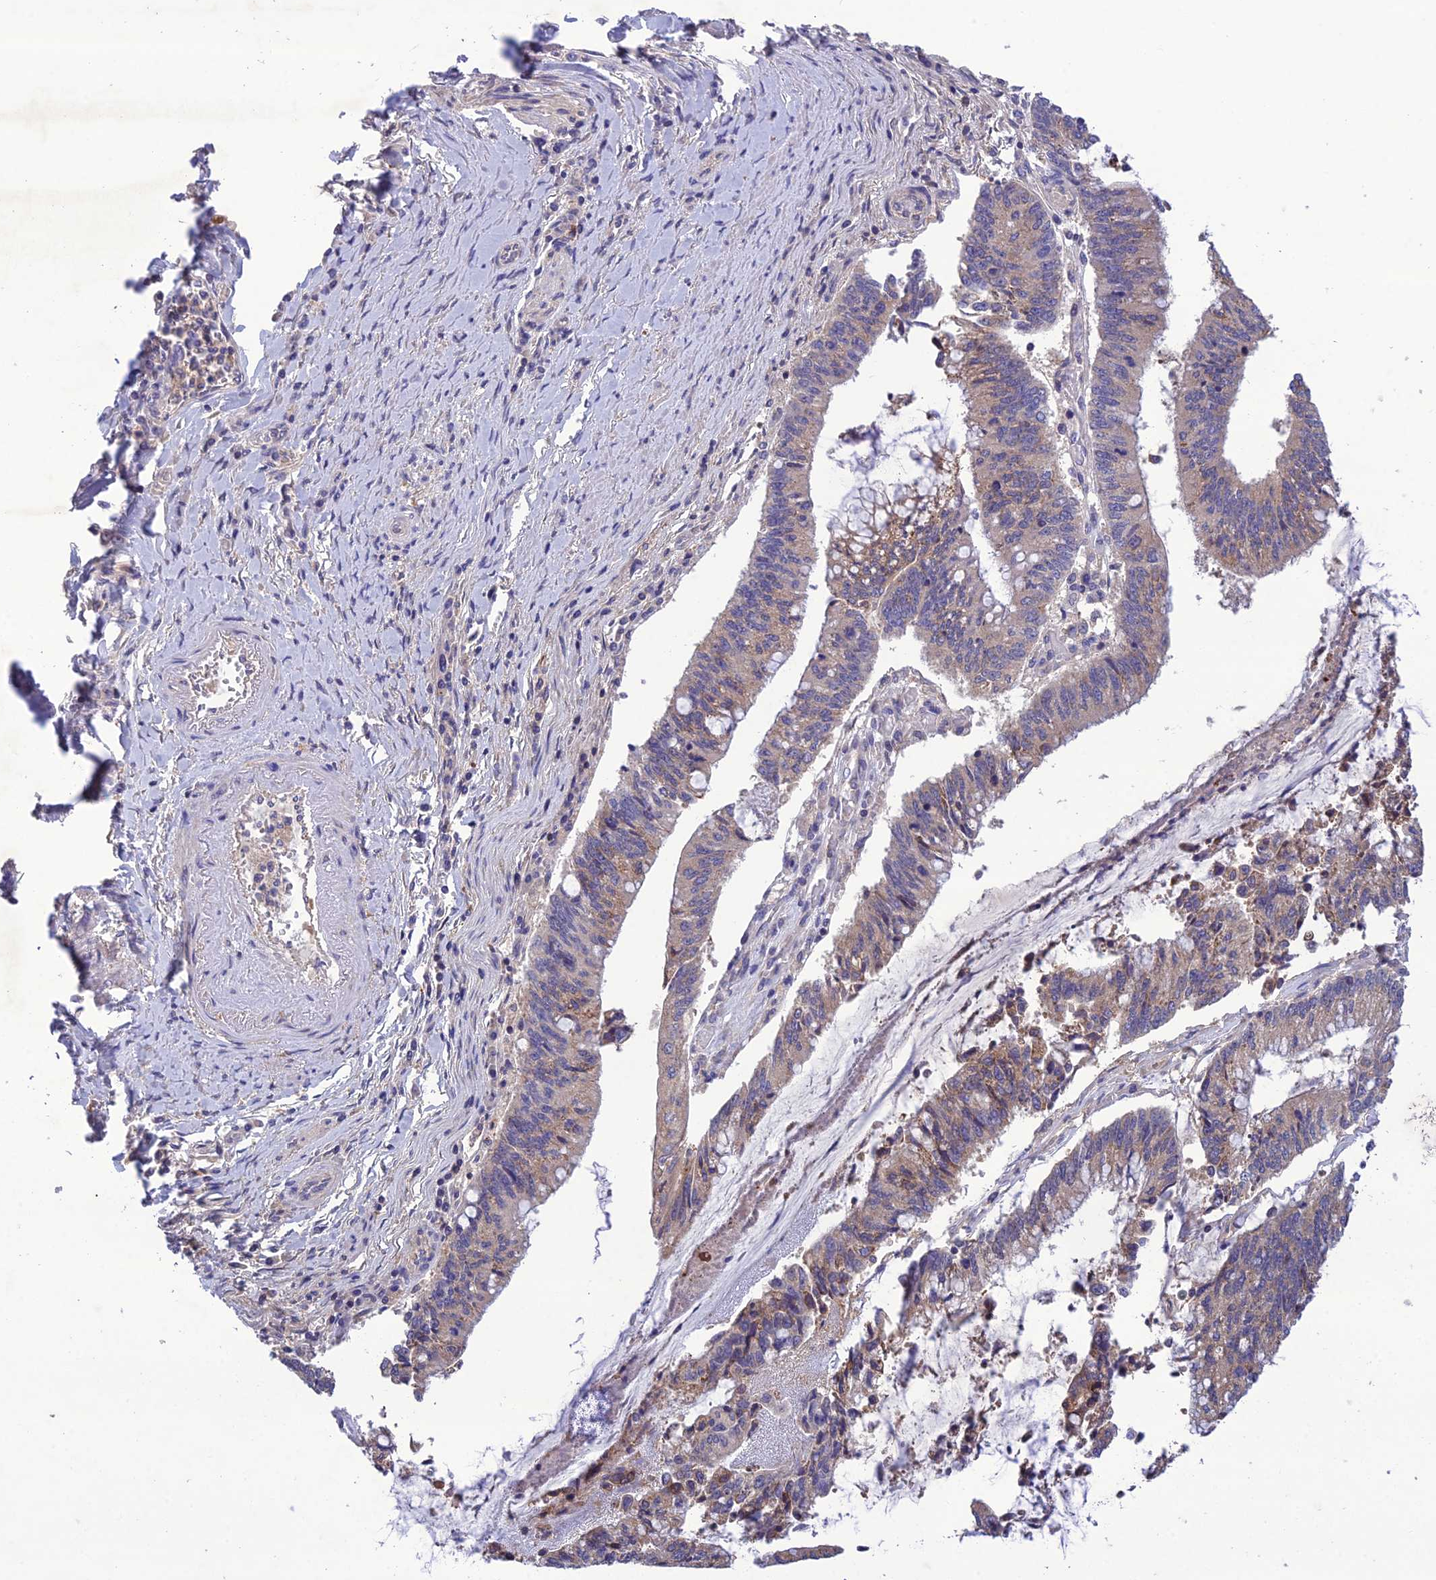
{"staining": {"intensity": "weak", "quantity": "<25%", "location": "cytoplasmic/membranous"}, "tissue": "pancreatic cancer", "cell_type": "Tumor cells", "image_type": "cancer", "snomed": [{"axis": "morphology", "description": "Adenocarcinoma, NOS"}, {"axis": "topography", "description": "Pancreas"}], "caption": "A photomicrograph of human pancreatic cancer is negative for staining in tumor cells.", "gene": "SNX24", "patient": {"sex": "female", "age": 50}}